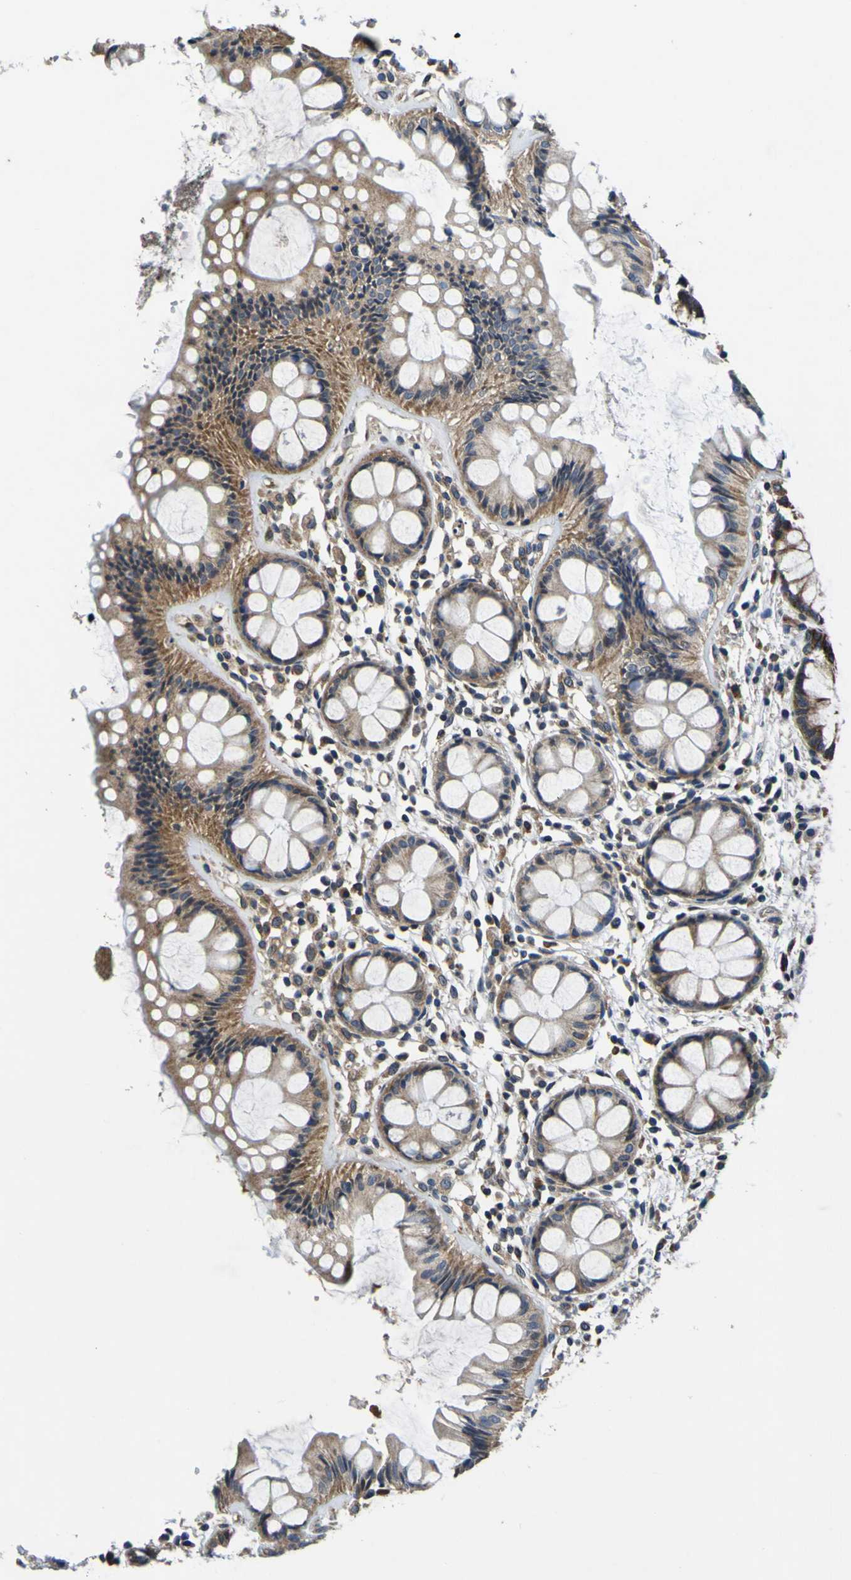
{"staining": {"intensity": "moderate", "quantity": ">75%", "location": "cytoplasmic/membranous"}, "tissue": "rectum", "cell_type": "Glandular cells", "image_type": "normal", "snomed": [{"axis": "morphology", "description": "Normal tissue, NOS"}, {"axis": "topography", "description": "Rectum"}], "caption": "Brown immunohistochemical staining in unremarkable rectum displays moderate cytoplasmic/membranous positivity in about >75% of glandular cells.", "gene": "EPHB4", "patient": {"sex": "female", "age": 66}}